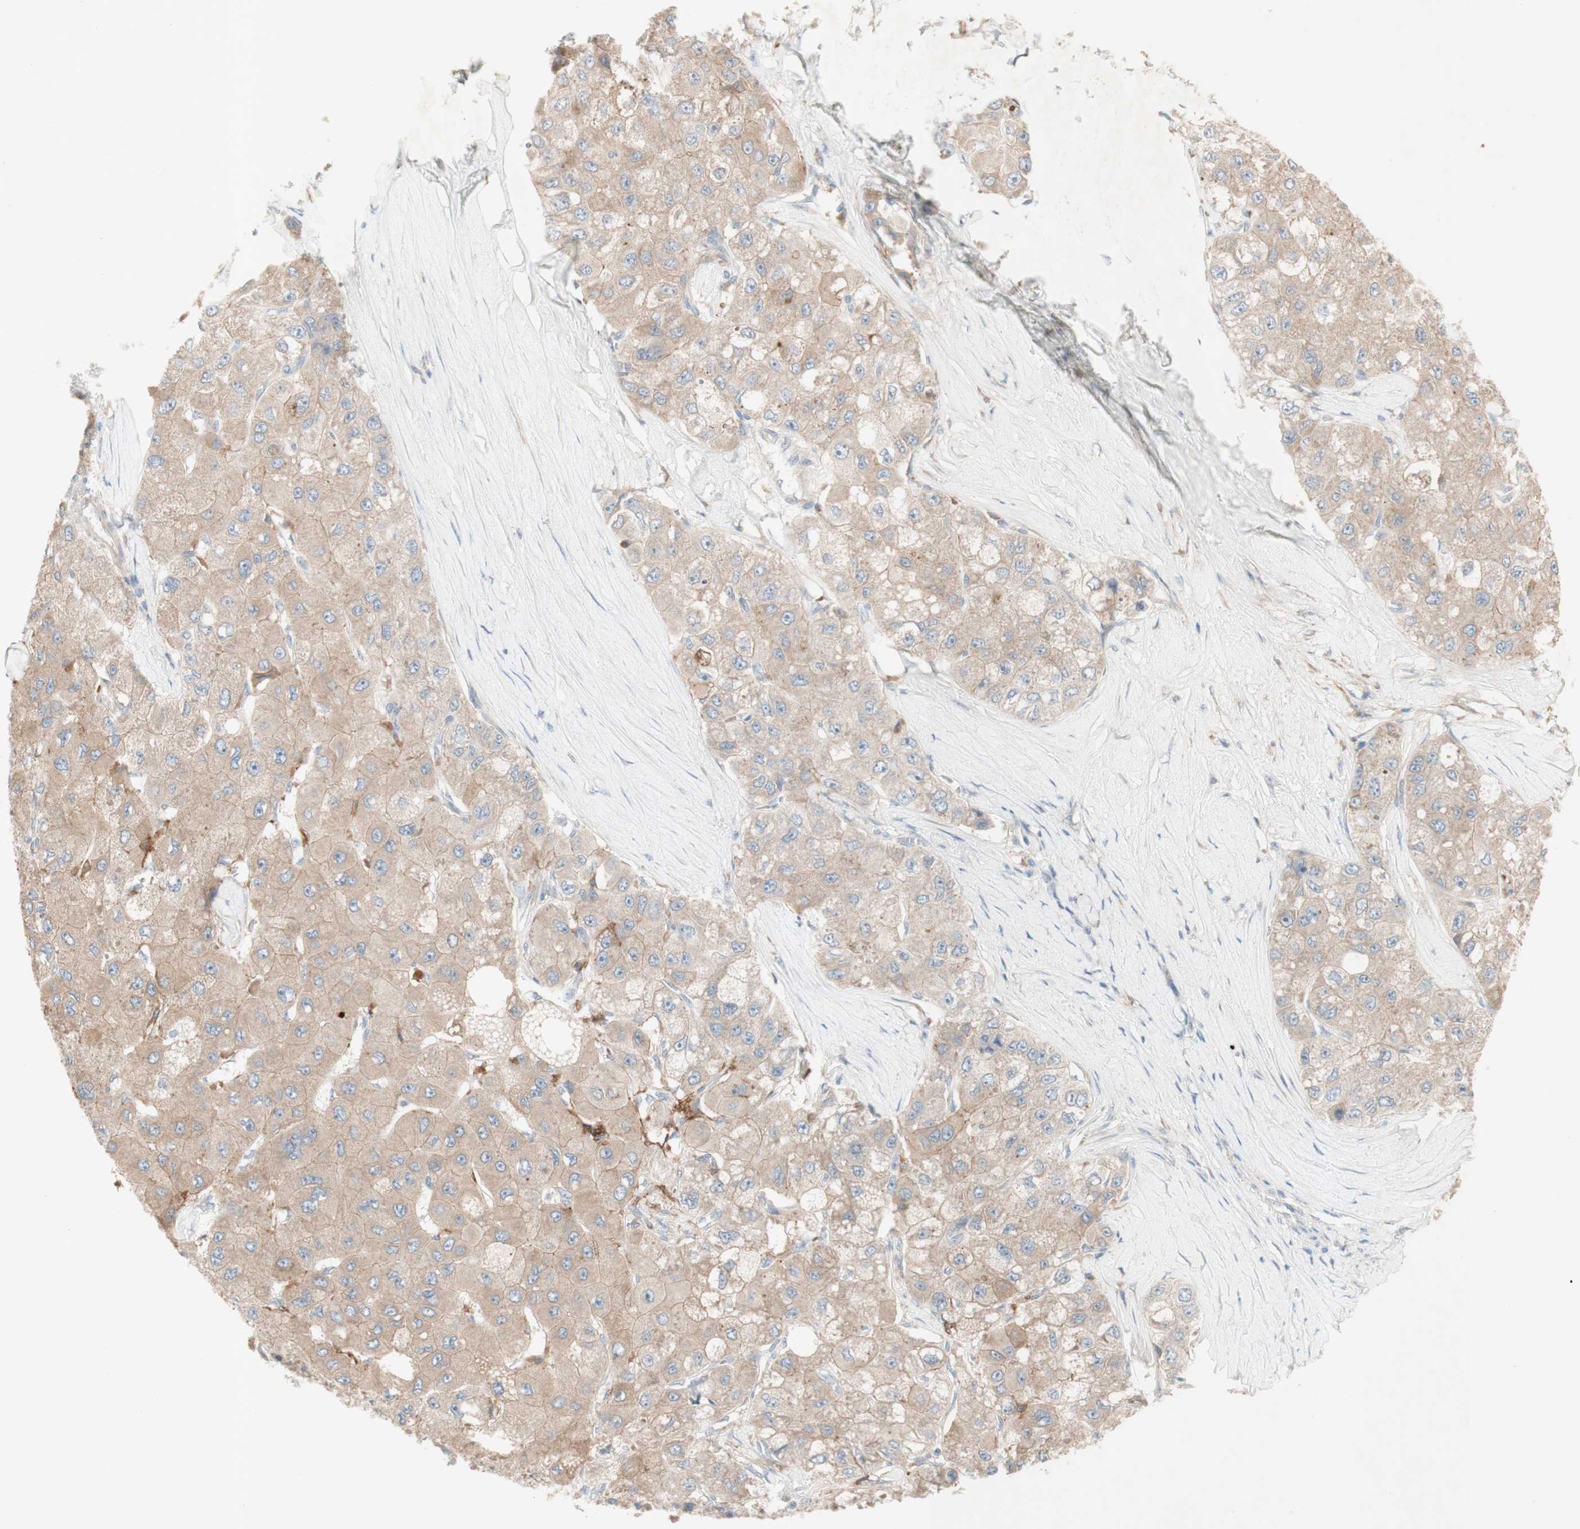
{"staining": {"intensity": "weak", "quantity": ">75%", "location": "cytoplasmic/membranous"}, "tissue": "liver cancer", "cell_type": "Tumor cells", "image_type": "cancer", "snomed": [{"axis": "morphology", "description": "Carcinoma, Hepatocellular, NOS"}, {"axis": "topography", "description": "Liver"}], "caption": "Liver cancer was stained to show a protein in brown. There is low levels of weak cytoplasmic/membranous positivity in about >75% of tumor cells.", "gene": "PTGER4", "patient": {"sex": "male", "age": 80}}